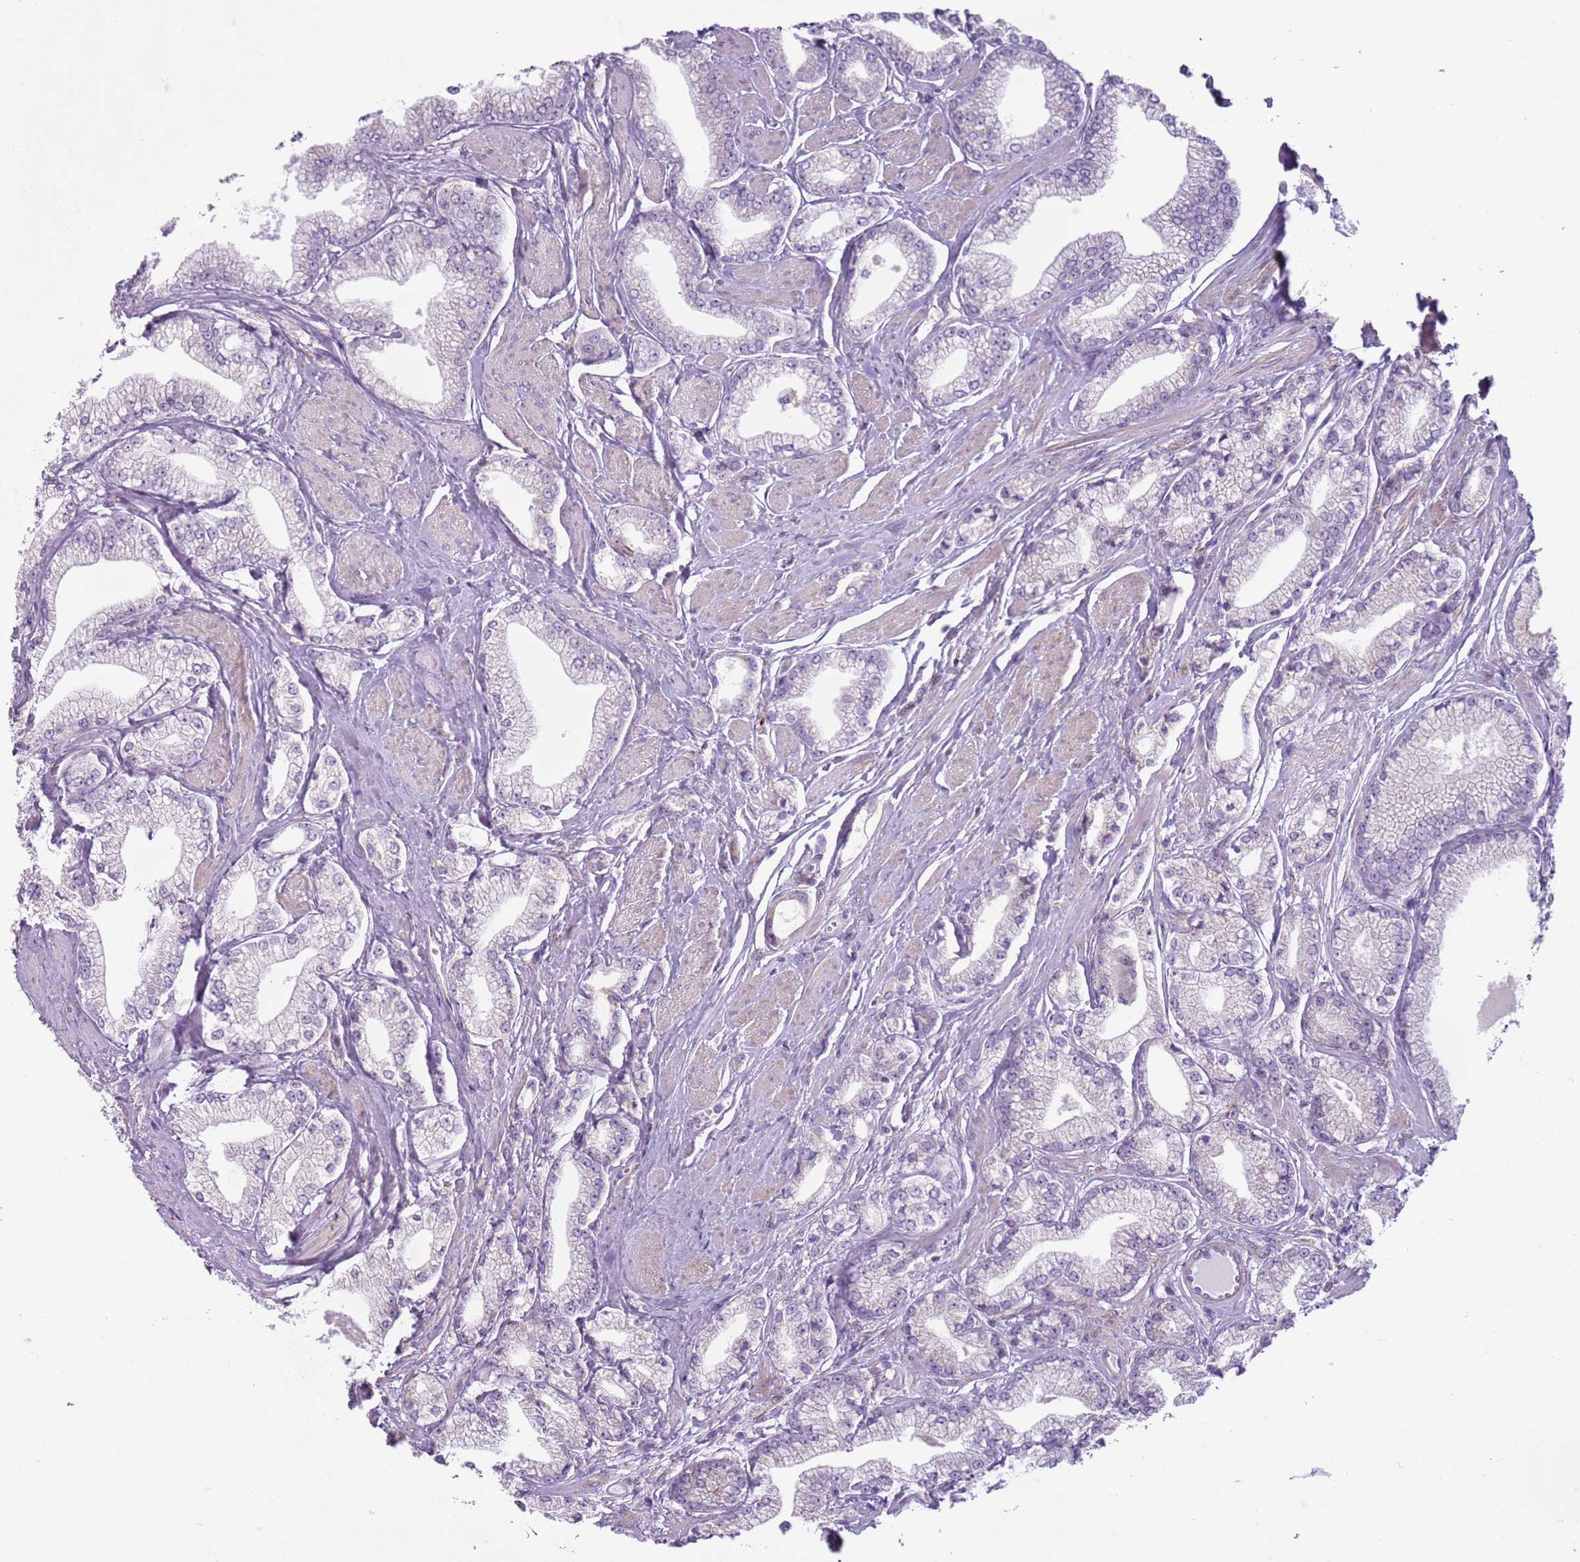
{"staining": {"intensity": "negative", "quantity": "none", "location": "none"}, "tissue": "prostate cancer", "cell_type": "Tumor cells", "image_type": "cancer", "snomed": [{"axis": "morphology", "description": "Adenocarcinoma, High grade"}, {"axis": "topography", "description": "Prostate"}], "caption": "IHC of human prostate cancer (high-grade adenocarcinoma) displays no positivity in tumor cells.", "gene": "OAF", "patient": {"sex": "male", "age": 67}}